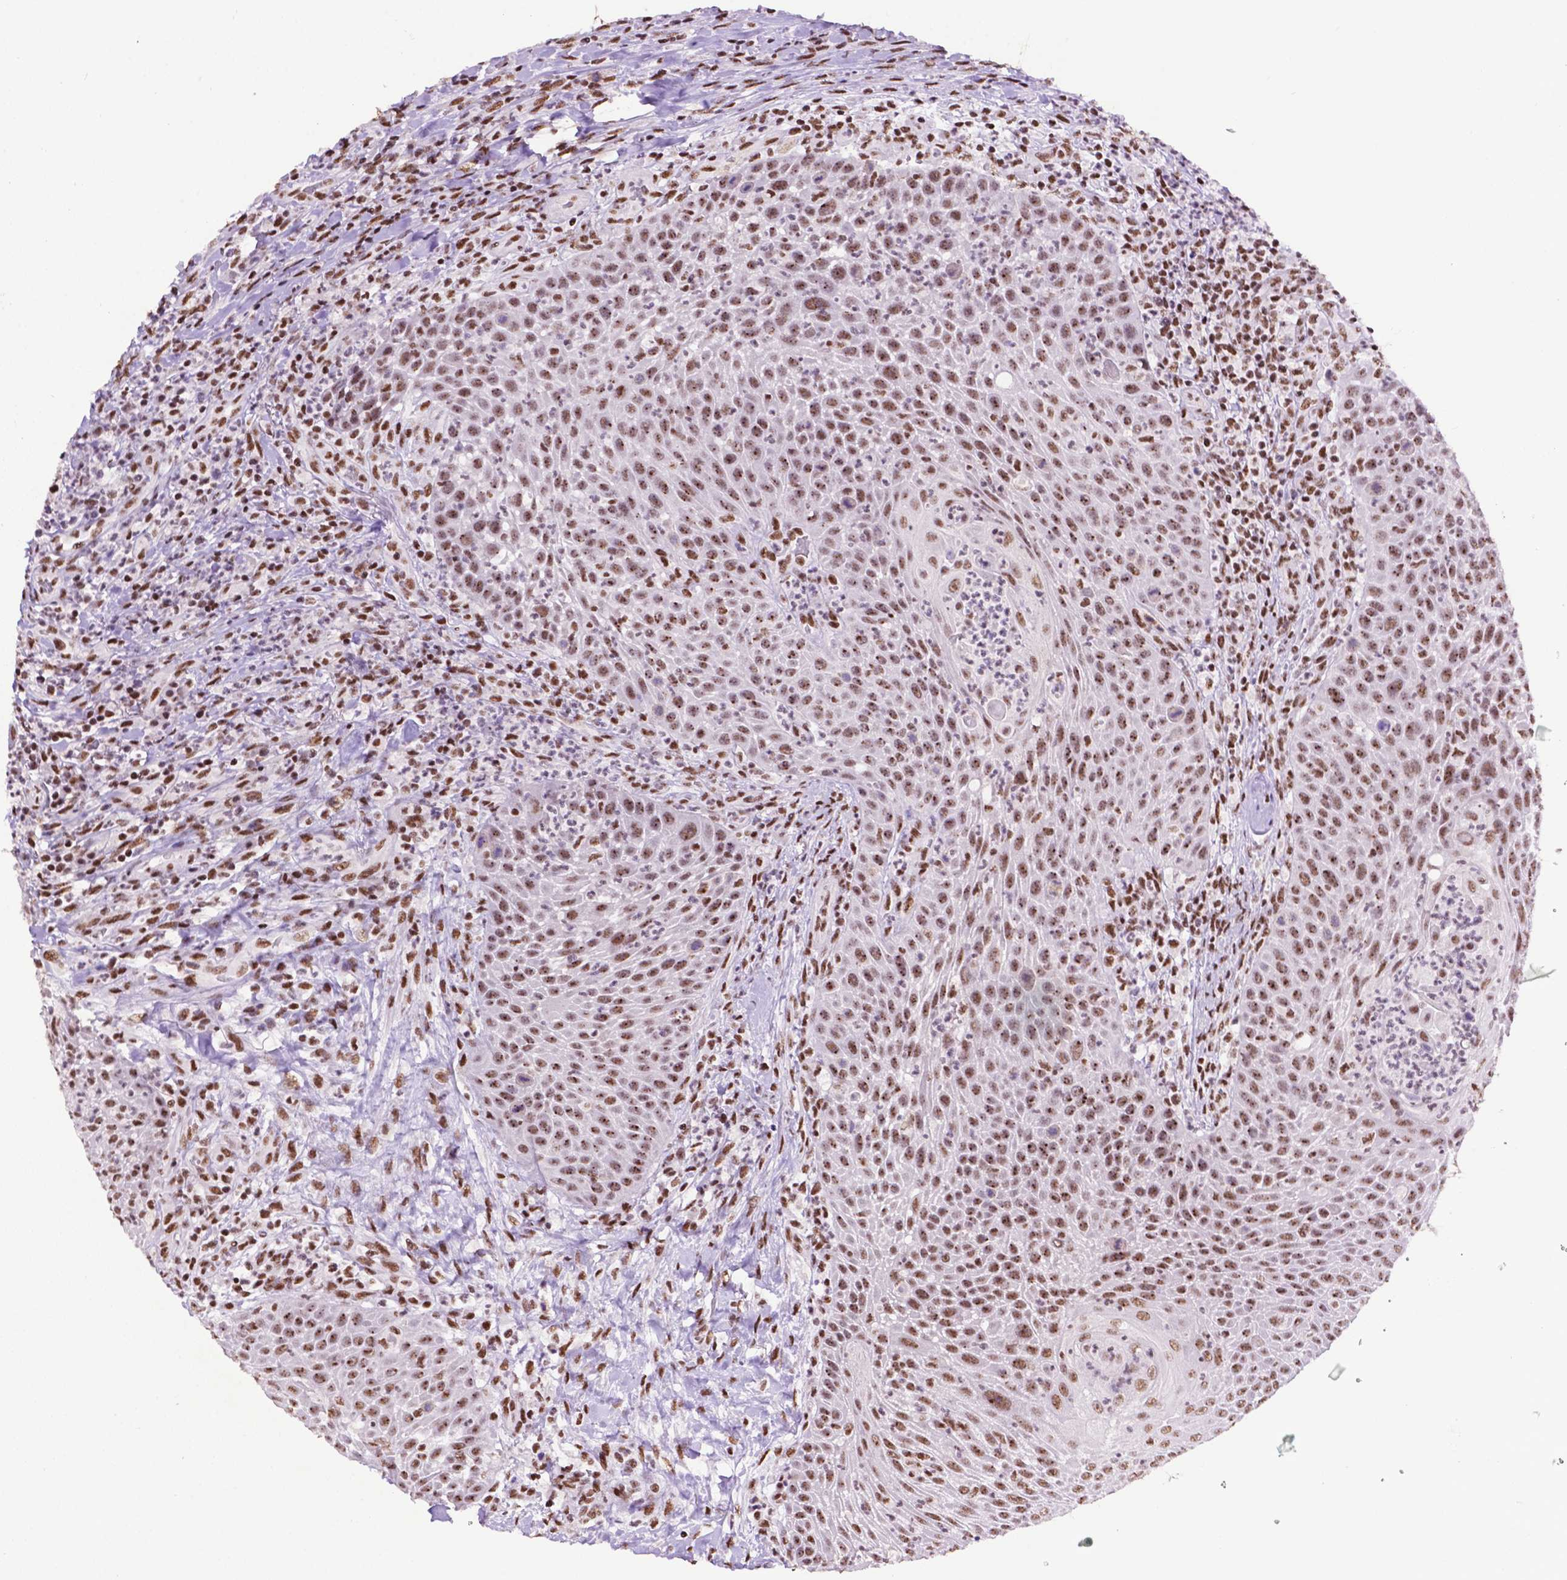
{"staining": {"intensity": "moderate", "quantity": ">75%", "location": "nuclear"}, "tissue": "head and neck cancer", "cell_type": "Tumor cells", "image_type": "cancer", "snomed": [{"axis": "morphology", "description": "Squamous cell carcinoma, NOS"}, {"axis": "topography", "description": "Head-Neck"}], "caption": "A brown stain shows moderate nuclear positivity of a protein in human head and neck cancer (squamous cell carcinoma) tumor cells. (Stains: DAB in brown, nuclei in blue, Microscopy: brightfield microscopy at high magnification).", "gene": "CCAR2", "patient": {"sex": "male", "age": 69}}